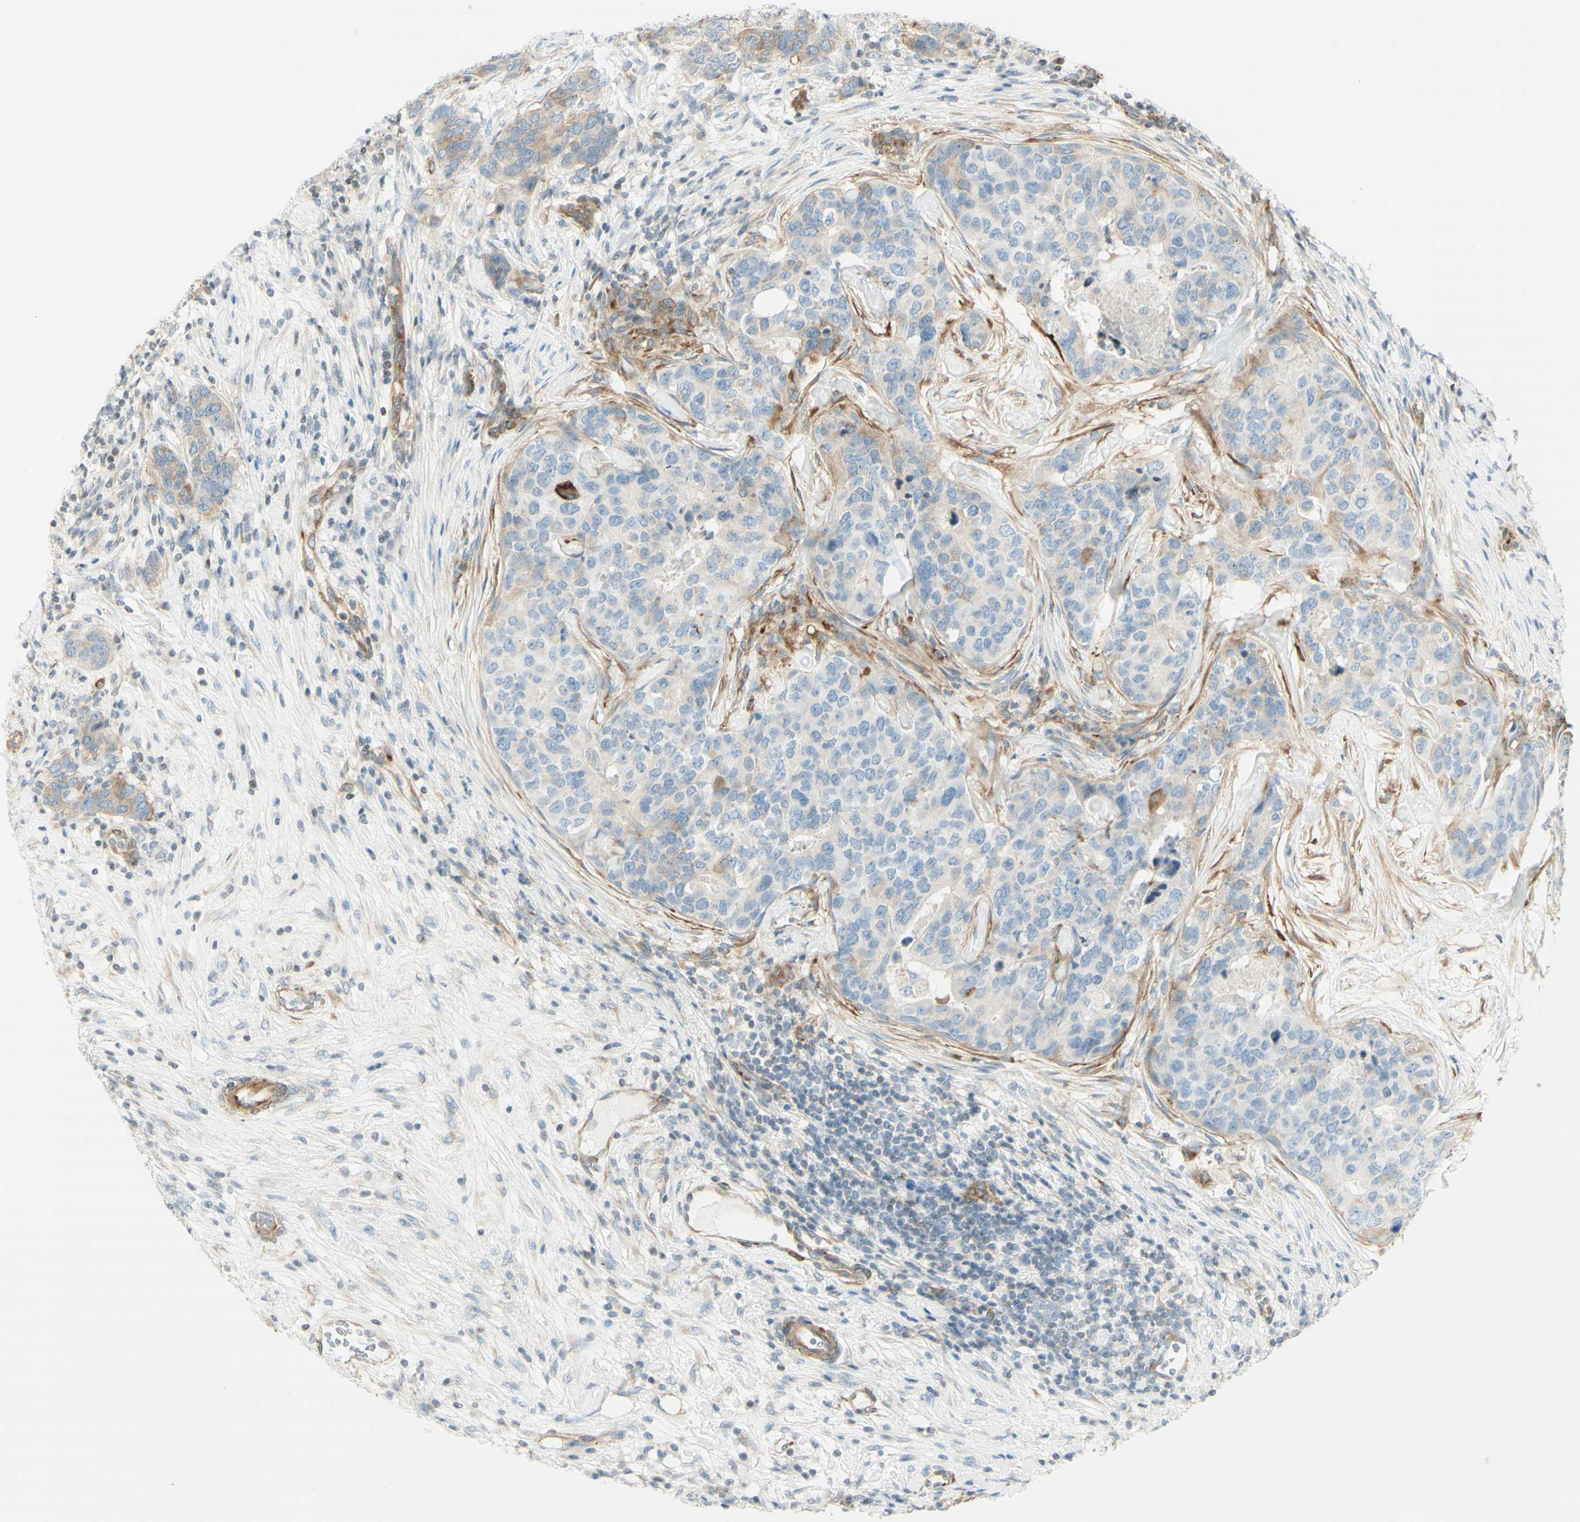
{"staining": {"intensity": "weak", "quantity": "<25%", "location": "cytoplasmic/membranous"}, "tissue": "breast cancer", "cell_type": "Tumor cells", "image_type": "cancer", "snomed": [{"axis": "morphology", "description": "Lobular carcinoma"}, {"axis": "topography", "description": "Breast"}], "caption": "This is an immunohistochemistry (IHC) histopathology image of human lobular carcinoma (breast). There is no expression in tumor cells.", "gene": "MAP1B", "patient": {"sex": "female", "age": 59}}